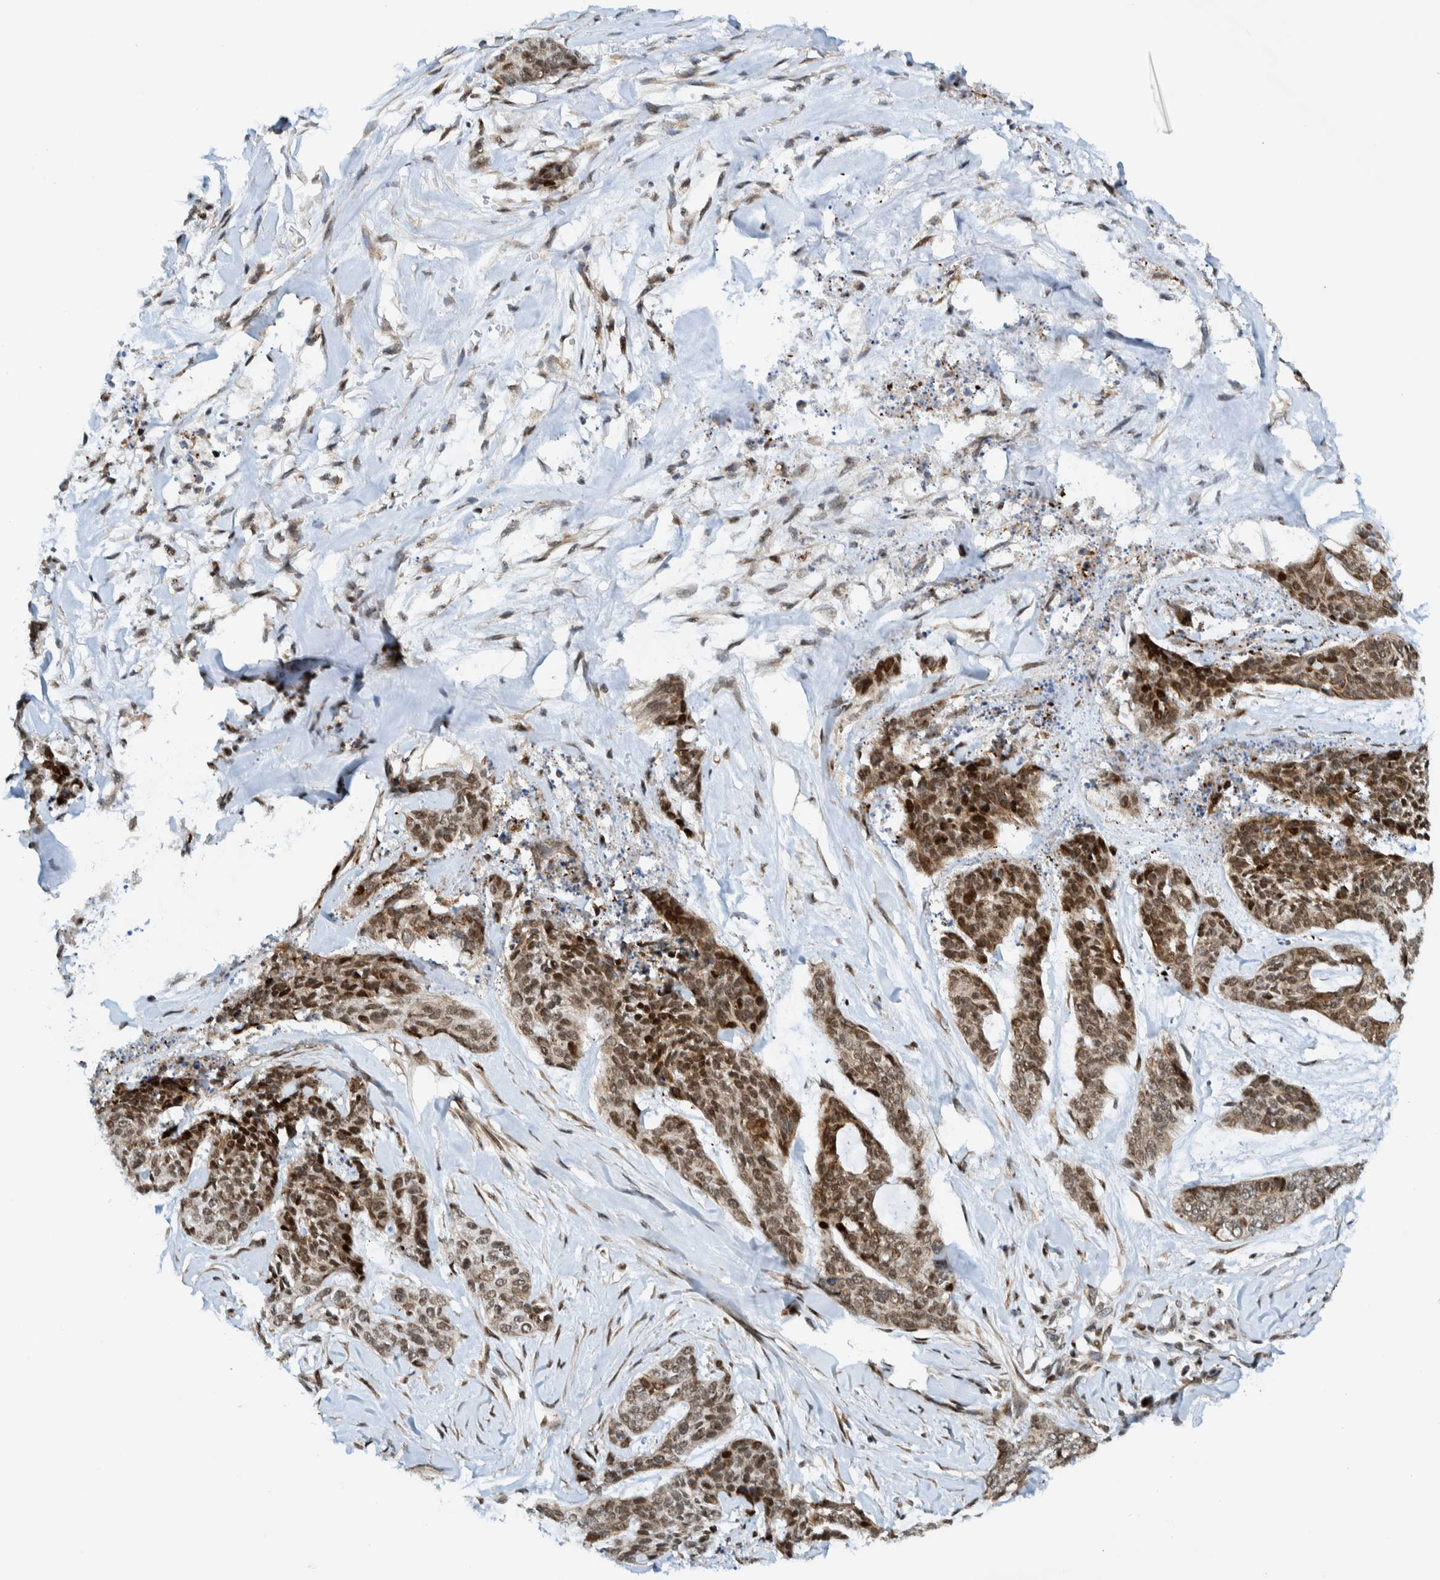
{"staining": {"intensity": "moderate", "quantity": ">75%", "location": "nuclear"}, "tissue": "skin cancer", "cell_type": "Tumor cells", "image_type": "cancer", "snomed": [{"axis": "morphology", "description": "Basal cell carcinoma"}, {"axis": "topography", "description": "Skin"}], "caption": "IHC photomicrograph of neoplastic tissue: human basal cell carcinoma (skin) stained using immunohistochemistry (IHC) reveals medium levels of moderate protein expression localized specifically in the nuclear of tumor cells, appearing as a nuclear brown color.", "gene": "CCDC57", "patient": {"sex": "female", "age": 64}}